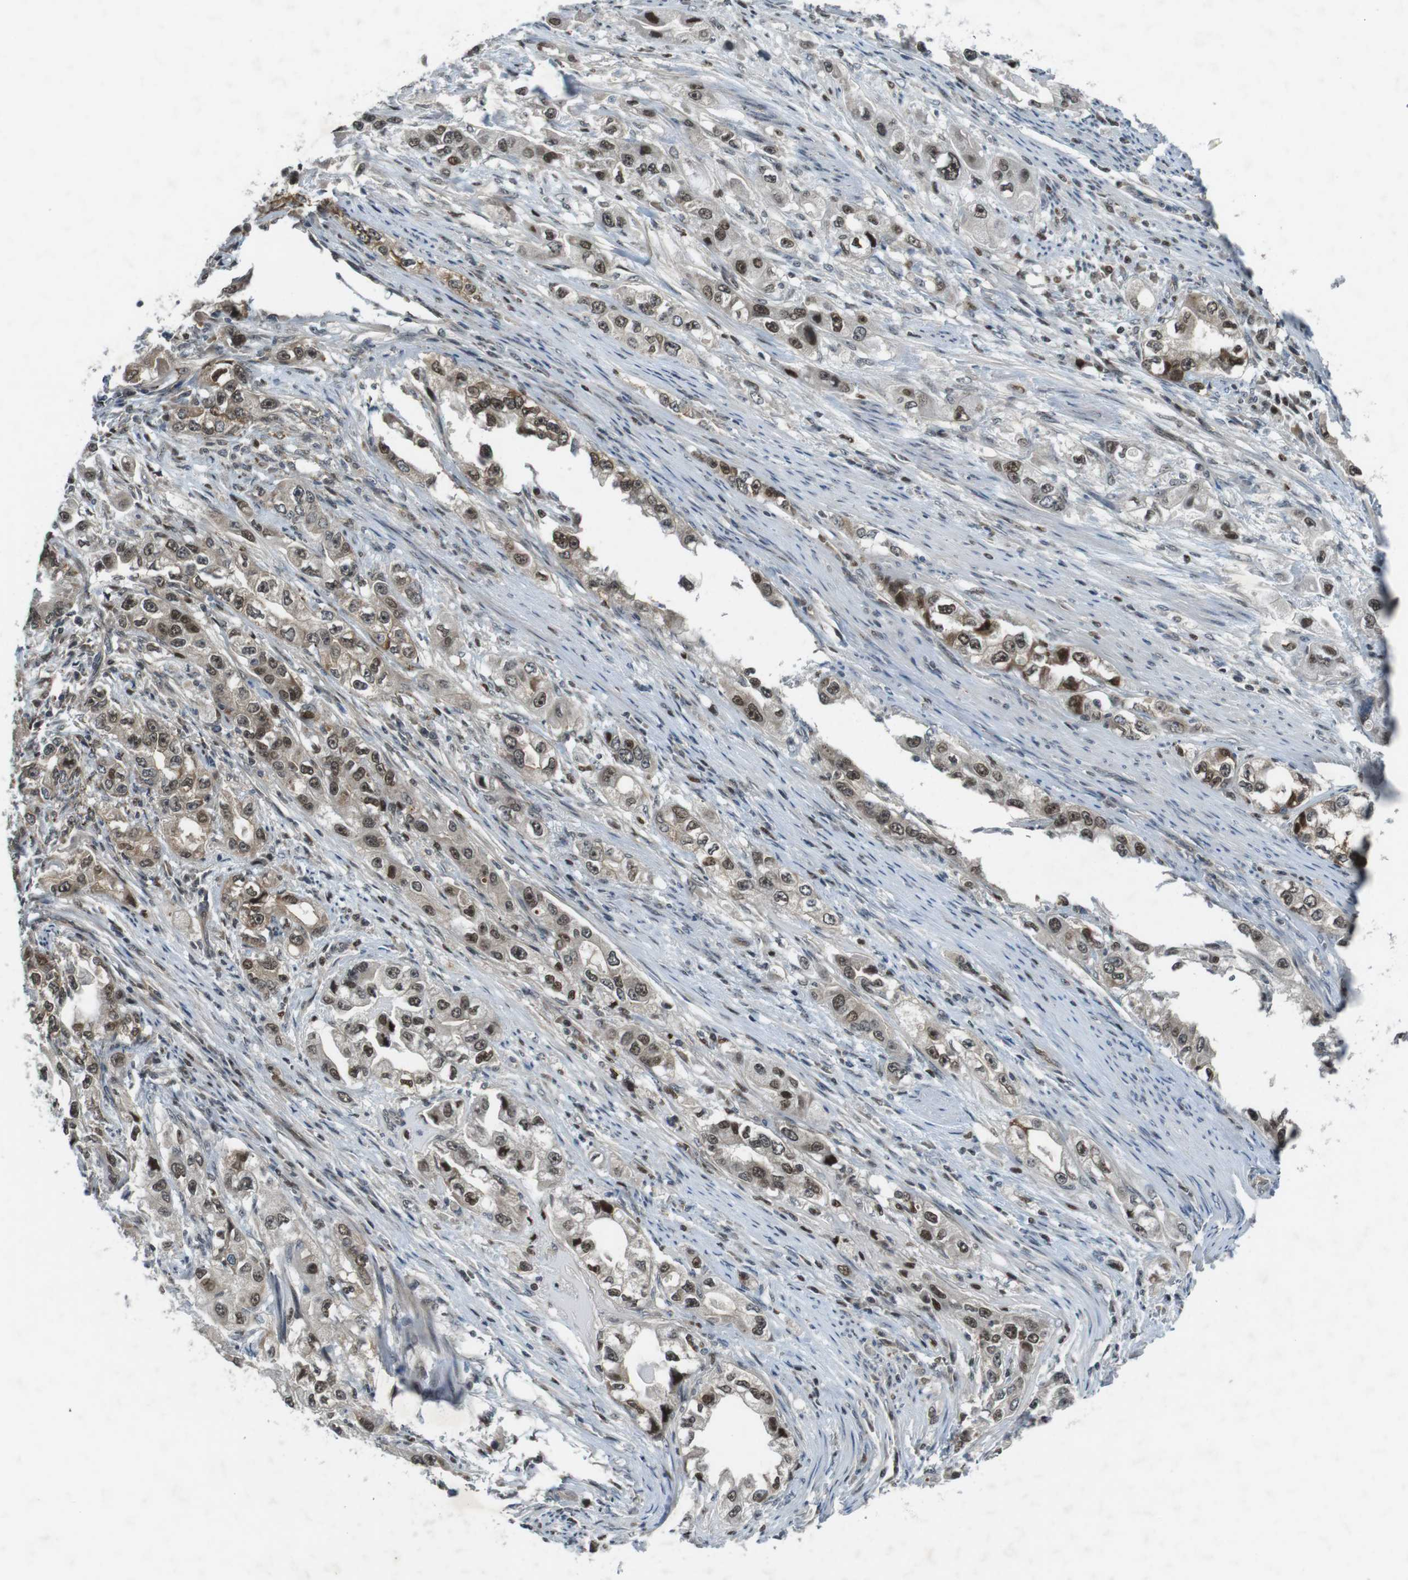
{"staining": {"intensity": "moderate", "quantity": ">75%", "location": "nuclear"}, "tissue": "stomach cancer", "cell_type": "Tumor cells", "image_type": "cancer", "snomed": [{"axis": "morphology", "description": "Adenocarcinoma, NOS"}, {"axis": "topography", "description": "Stomach, lower"}], "caption": "This micrograph demonstrates stomach cancer stained with immunohistochemistry to label a protein in brown. The nuclear of tumor cells show moderate positivity for the protein. Nuclei are counter-stained blue.", "gene": "MAPKAPK5", "patient": {"sex": "female", "age": 93}}